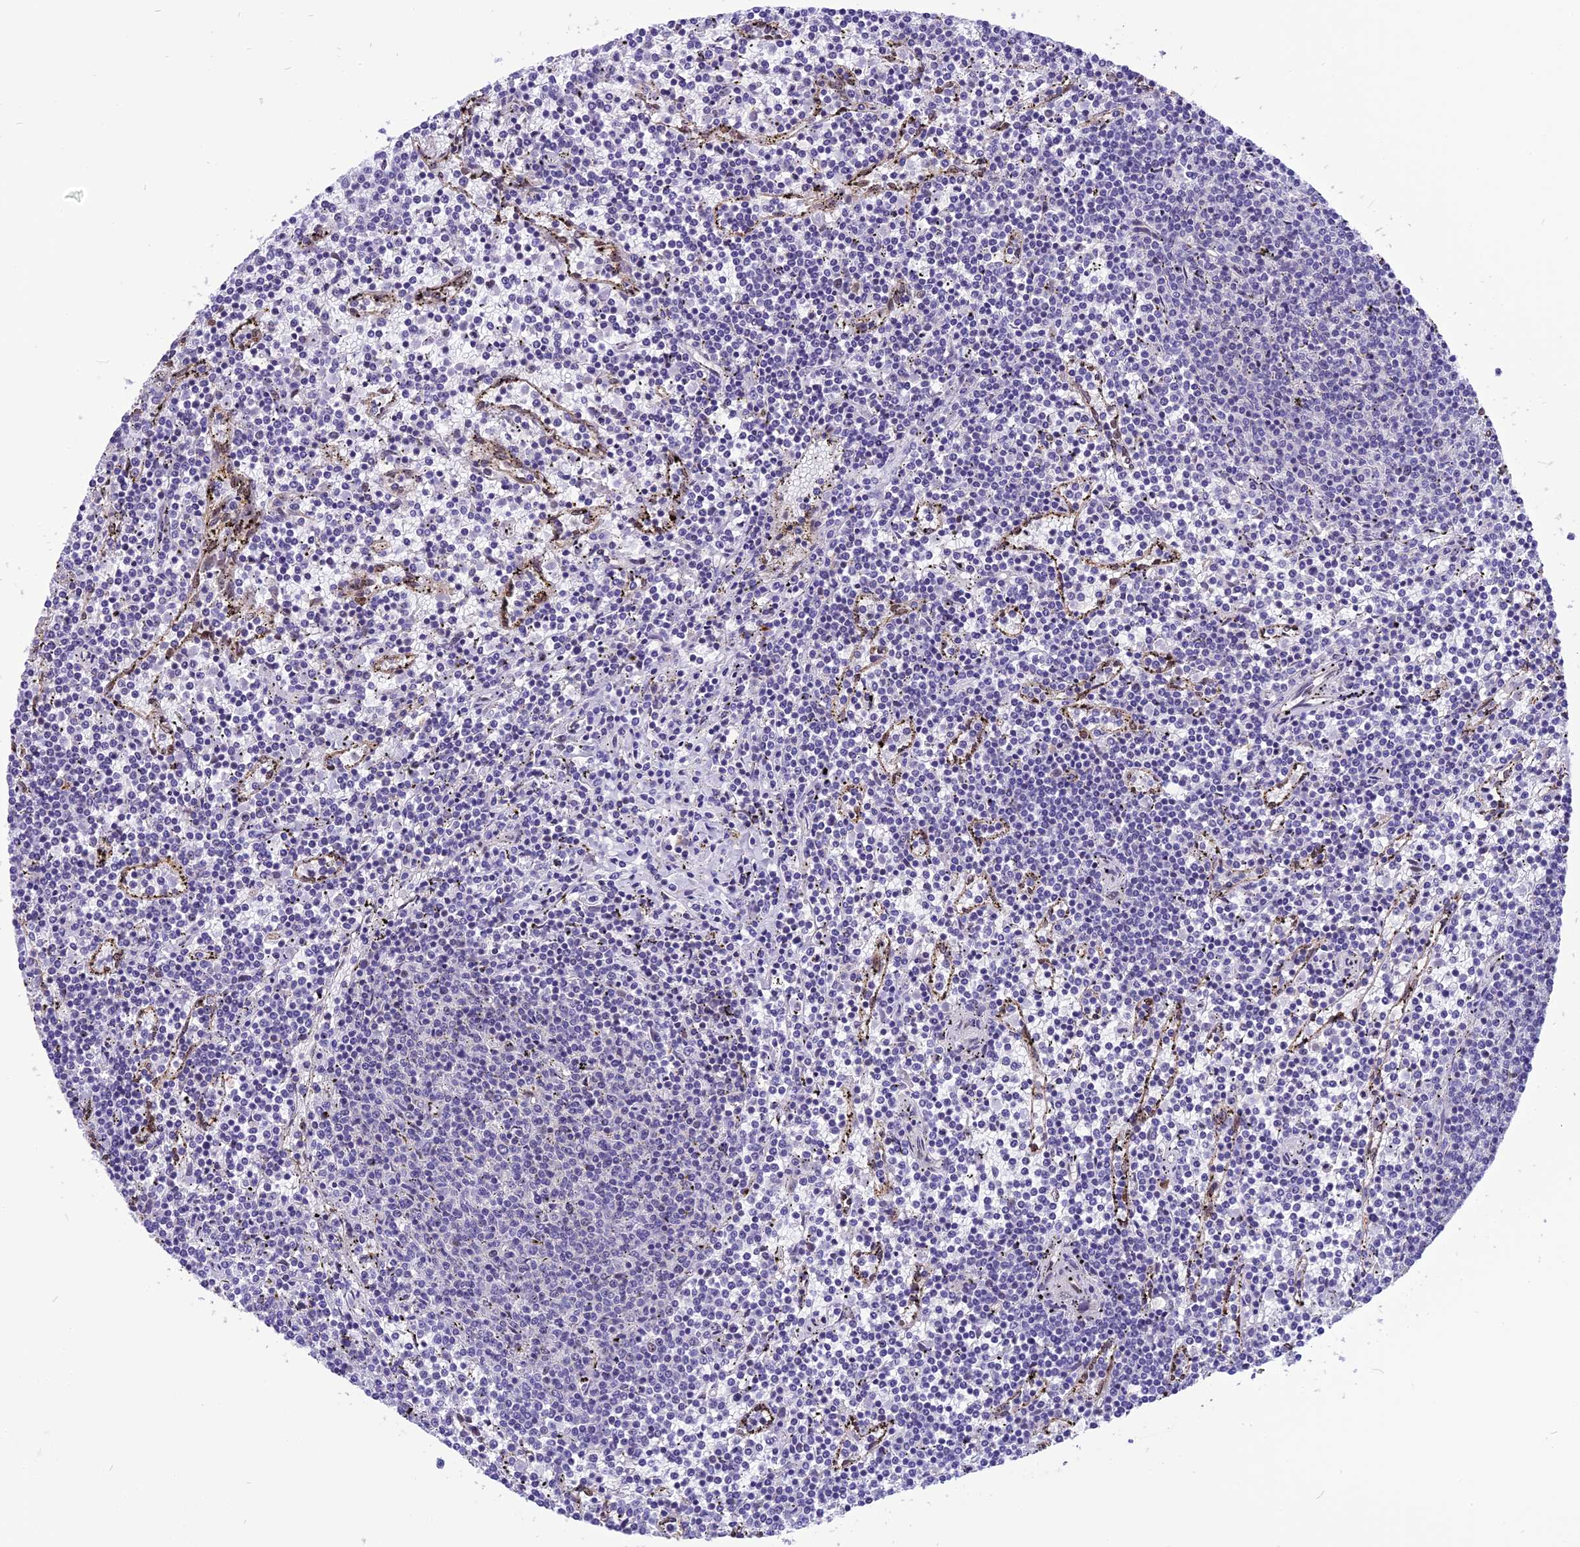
{"staining": {"intensity": "negative", "quantity": "none", "location": "none"}, "tissue": "lymphoma", "cell_type": "Tumor cells", "image_type": "cancer", "snomed": [{"axis": "morphology", "description": "Malignant lymphoma, non-Hodgkin's type, Low grade"}, {"axis": "topography", "description": "Spleen"}], "caption": "This is an immunohistochemistry image of human lymphoma. There is no positivity in tumor cells.", "gene": "IRF2BP1", "patient": {"sex": "female", "age": 50}}